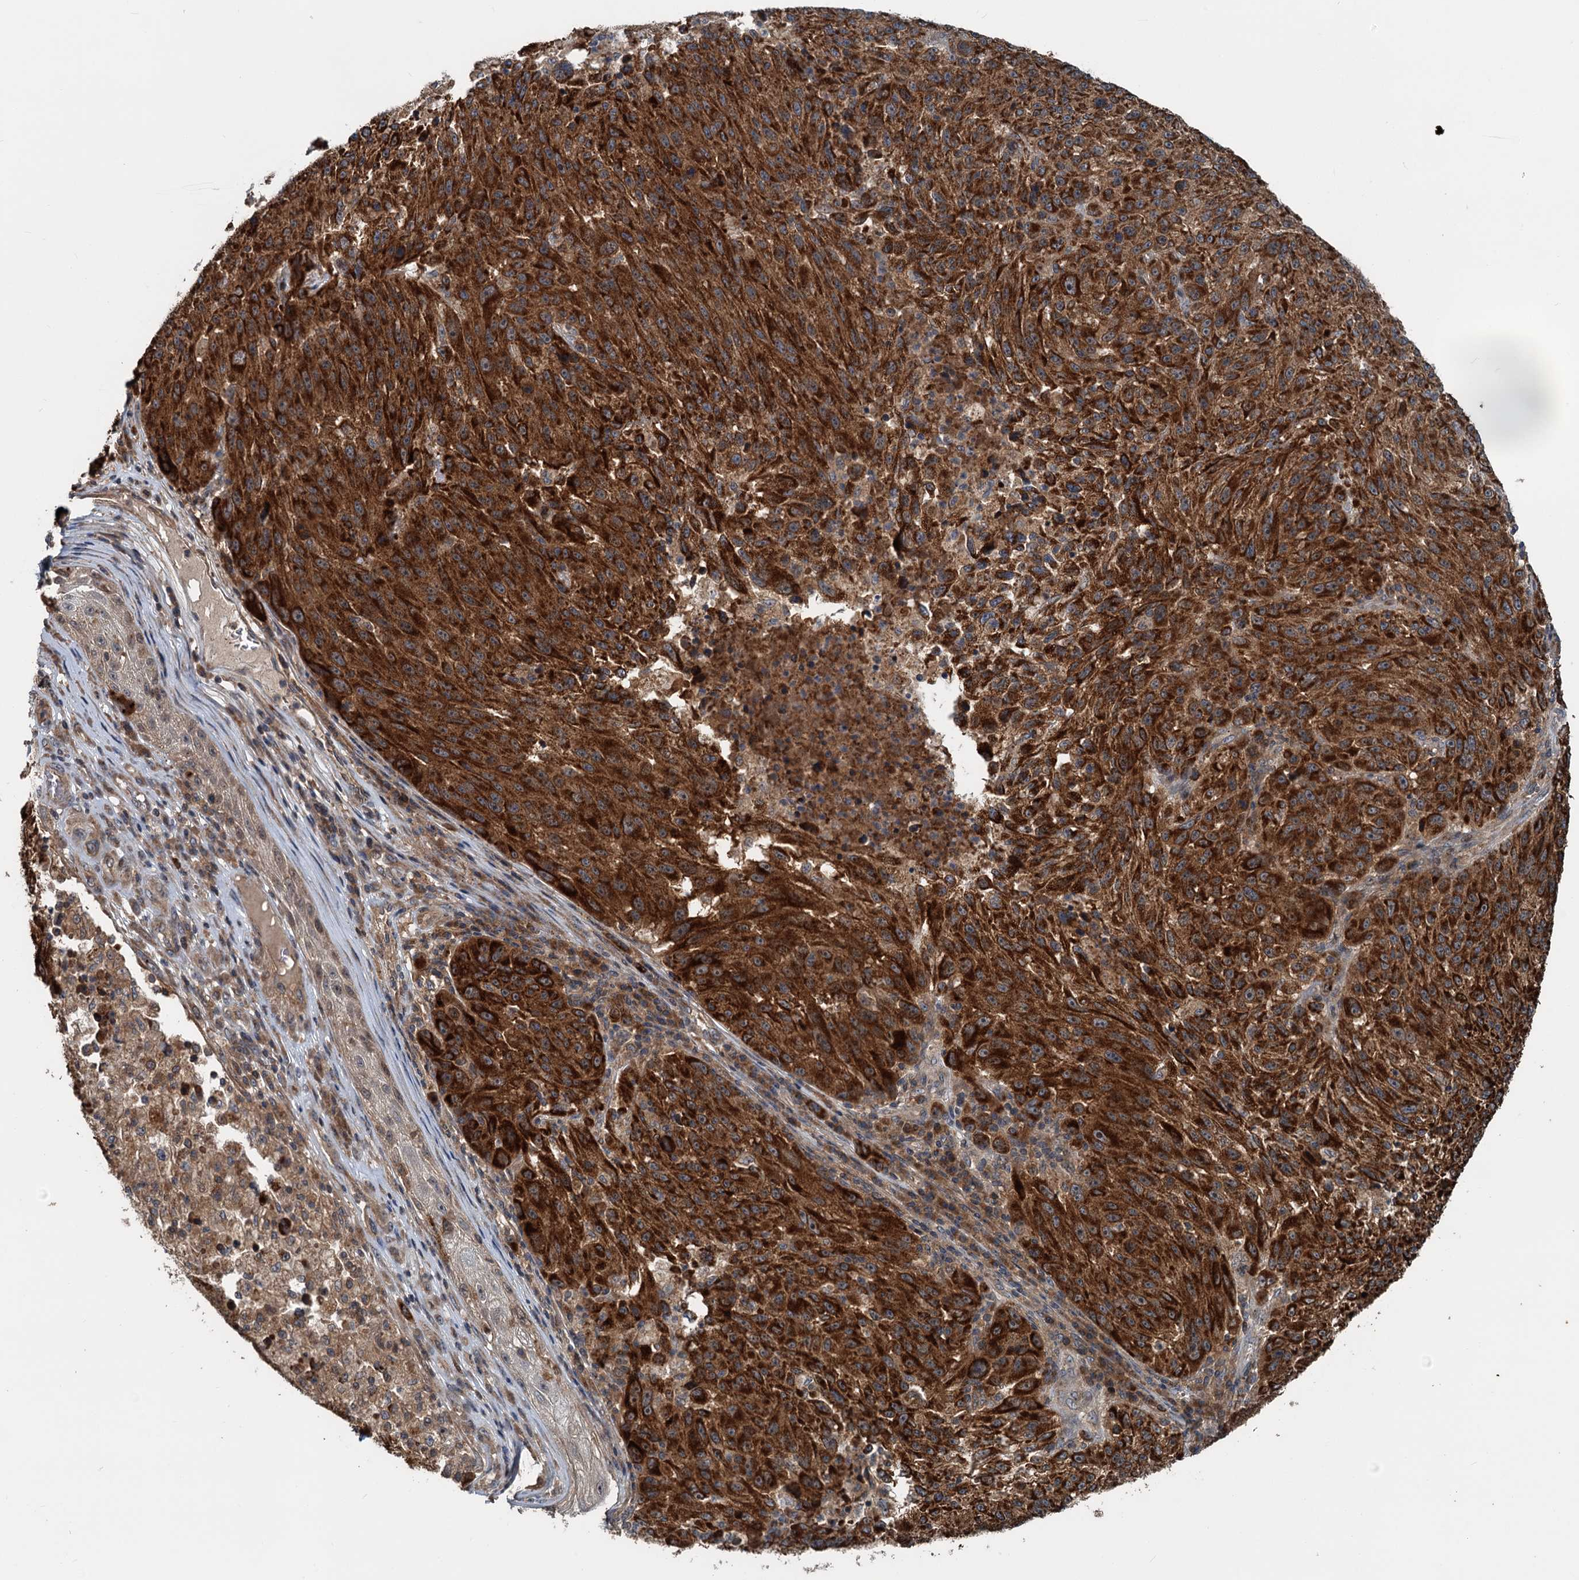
{"staining": {"intensity": "strong", "quantity": ">75%", "location": "cytoplasmic/membranous"}, "tissue": "melanoma", "cell_type": "Tumor cells", "image_type": "cancer", "snomed": [{"axis": "morphology", "description": "Malignant melanoma, NOS"}, {"axis": "topography", "description": "Skin"}], "caption": "Immunohistochemical staining of malignant melanoma reveals strong cytoplasmic/membranous protein expression in approximately >75% of tumor cells.", "gene": "TEDC1", "patient": {"sex": "male", "age": 53}}